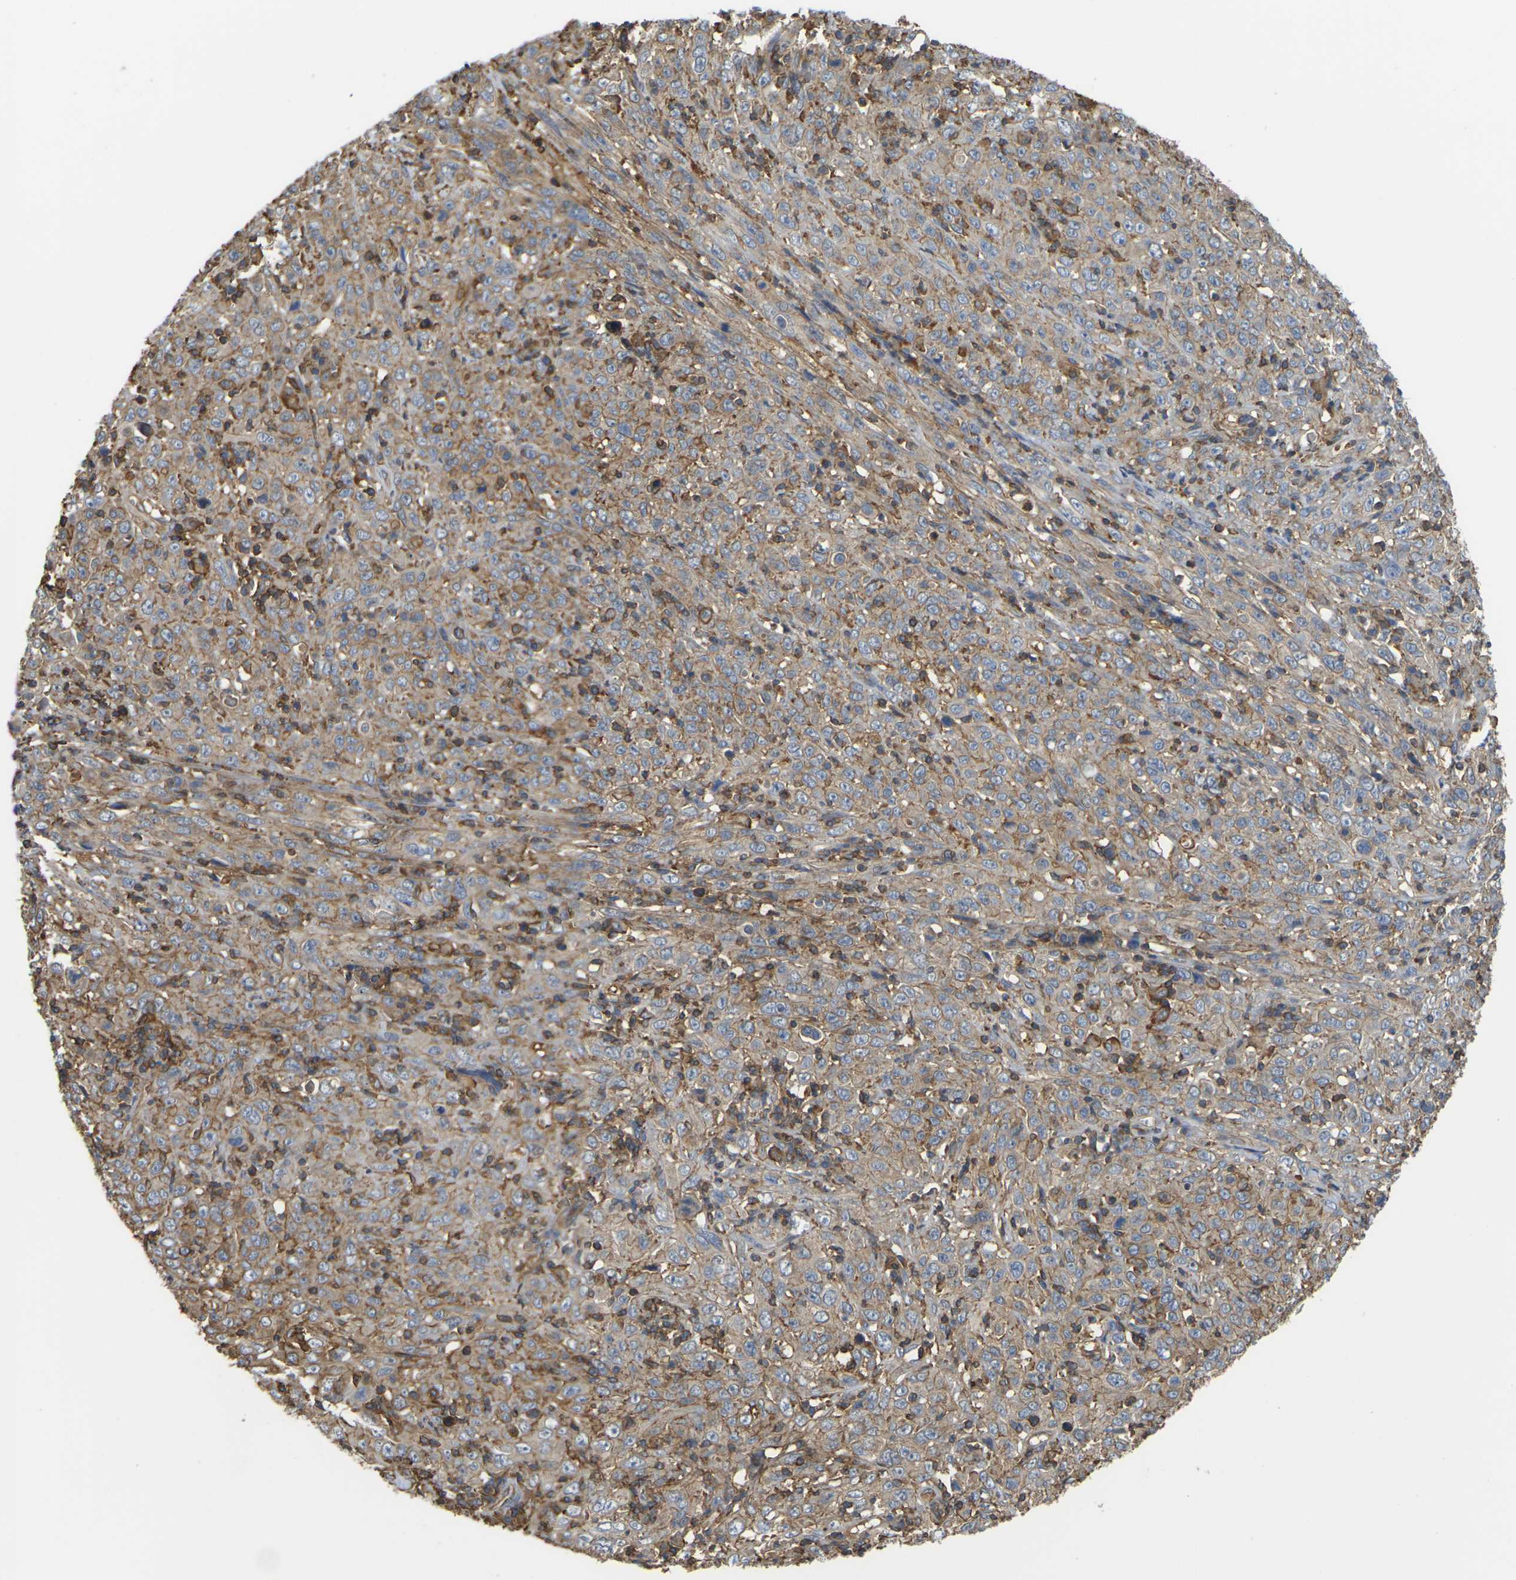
{"staining": {"intensity": "weak", "quantity": ">75%", "location": "cytoplasmic/membranous"}, "tissue": "cervical cancer", "cell_type": "Tumor cells", "image_type": "cancer", "snomed": [{"axis": "morphology", "description": "Squamous cell carcinoma, NOS"}, {"axis": "topography", "description": "Cervix"}], "caption": "Cervical cancer was stained to show a protein in brown. There is low levels of weak cytoplasmic/membranous staining in about >75% of tumor cells. The staining is performed using DAB brown chromogen to label protein expression. The nuclei are counter-stained blue using hematoxylin.", "gene": "IQGAP1", "patient": {"sex": "female", "age": 46}}